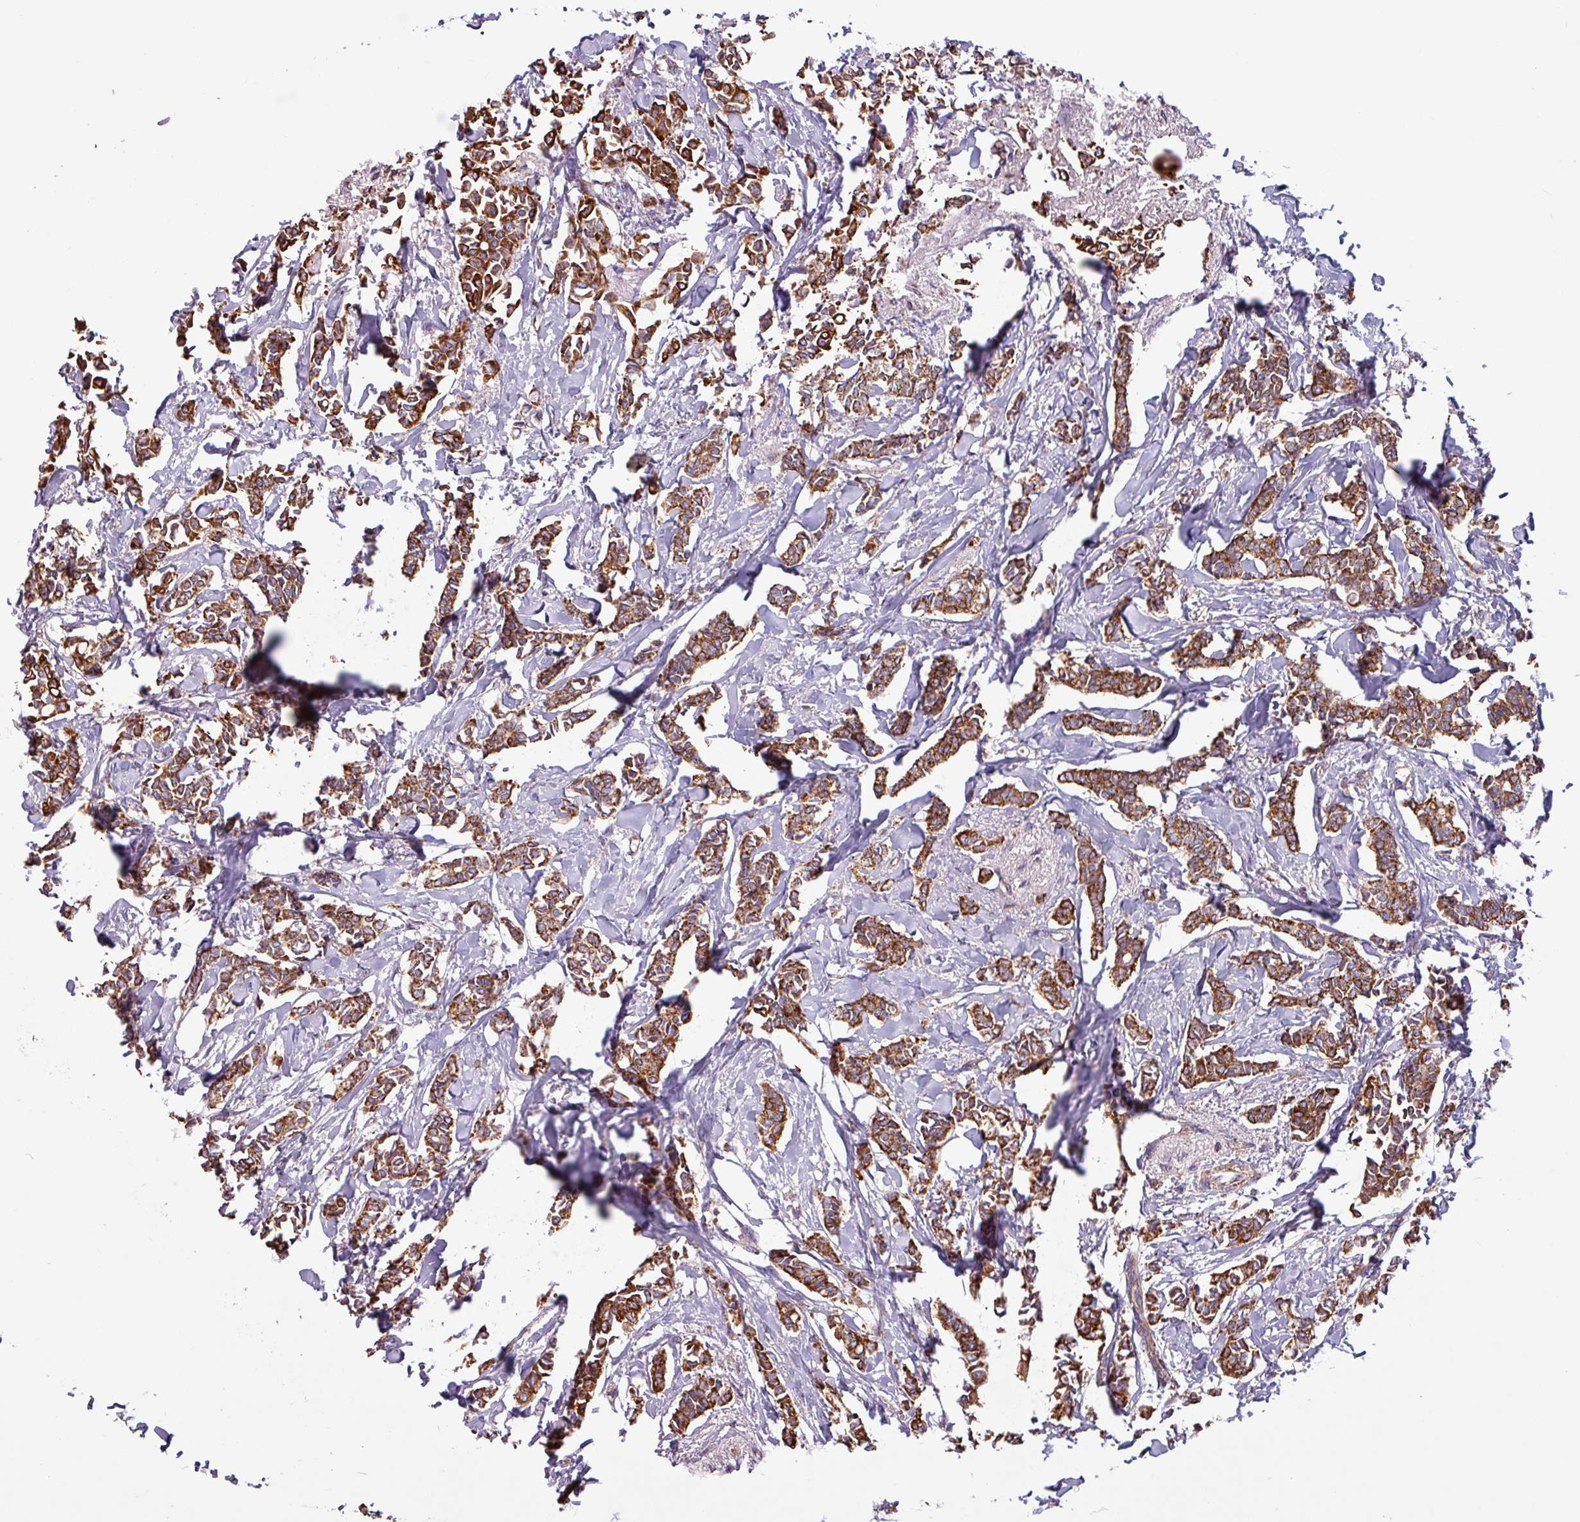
{"staining": {"intensity": "strong", "quantity": ">75%", "location": "cytoplasmic/membranous"}, "tissue": "breast cancer", "cell_type": "Tumor cells", "image_type": "cancer", "snomed": [{"axis": "morphology", "description": "Duct carcinoma"}, {"axis": "topography", "description": "Breast"}], "caption": "Immunohistochemical staining of breast invasive ductal carcinoma exhibits high levels of strong cytoplasmic/membranous protein positivity in approximately >75% of tumor cells.", "gene": "CAMK1", "patient": {"sex": "female", "age": 41}}